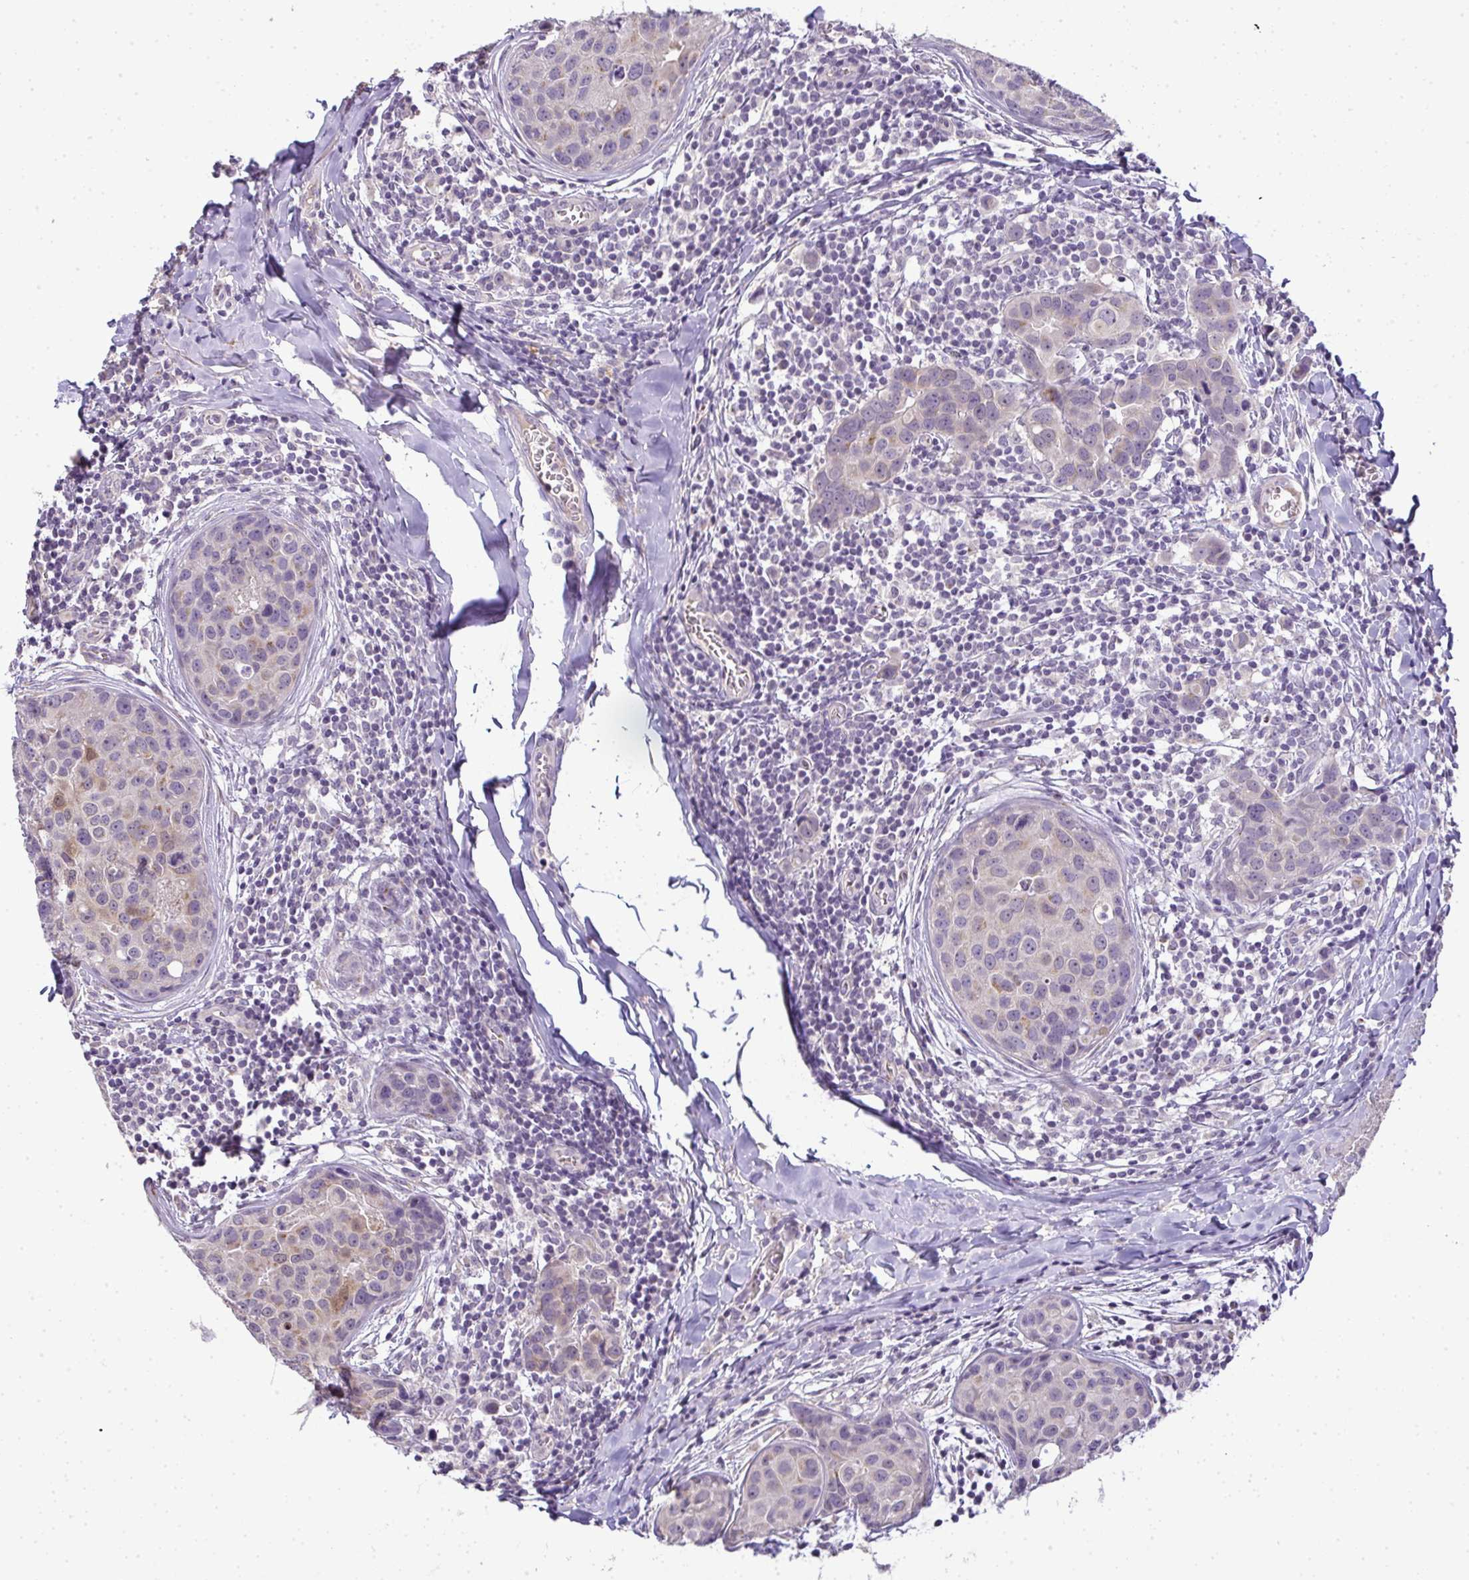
{"staining": {"intensity": "weak", "quantity": "<25%", "location": "cytoplasmic/membranous"}, "tissue": "breast cancer", "cell_type": "Tumor cells", "image_type": "cancer", "snomed": [{"axis": "morphology", "description": "Duct carcinoma"}, {"axis": "topography", "description": "Breast"}], "caption": "This image is of breast cancer (invasive ductal carcinoma) stained with immunohistochemistry (IHC) to label a protein in brown with the nuclei are counter-stained blue. There is no expression in tumor cells. (DAB immunohistochemistry with hematoxylin counter stain).", "gene": "CMPK1", "patient": {"sex": "female", "age": 24}}